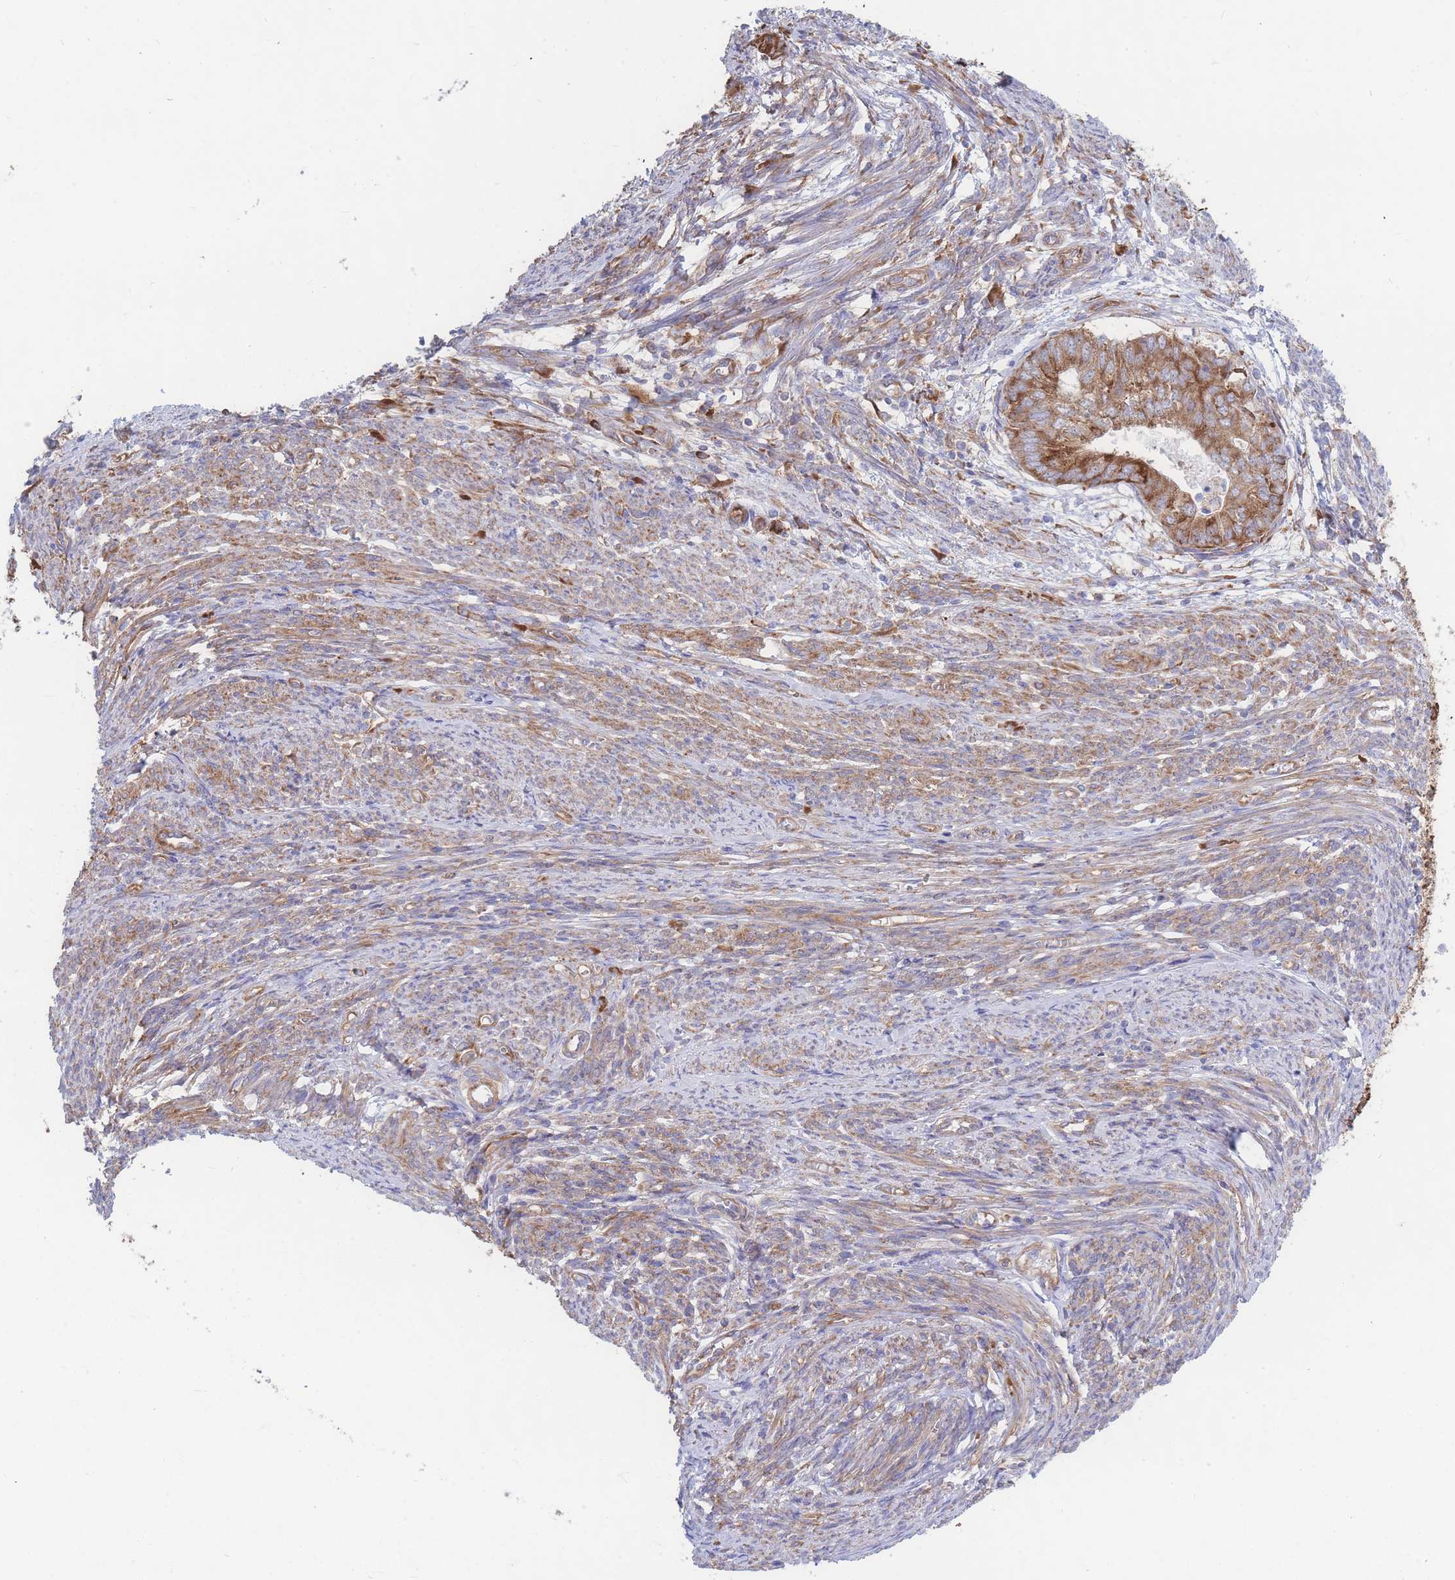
{"staining": {"intensity": "moderate", "quantity": ">75%", "location": "cytoplasmic/membranous"}, "tissue": "endometrial cancer", "cell_type": "Tumor cells", "image_type": "cancer", "snomed": [{"axis": "morphology", "description": "Adenocarcinoma, NOS"}, {"axis": "topography", "description": "Endometrium"}], "caption": "Adenocarcinoma (endometrial) stained for a protein (brown) demonstrates moderate cytoplasmic/membranous positive expression in about >75% of tumor cells.", "gene": "RPL8", "patient": {"sex": "female", "age": 62}}